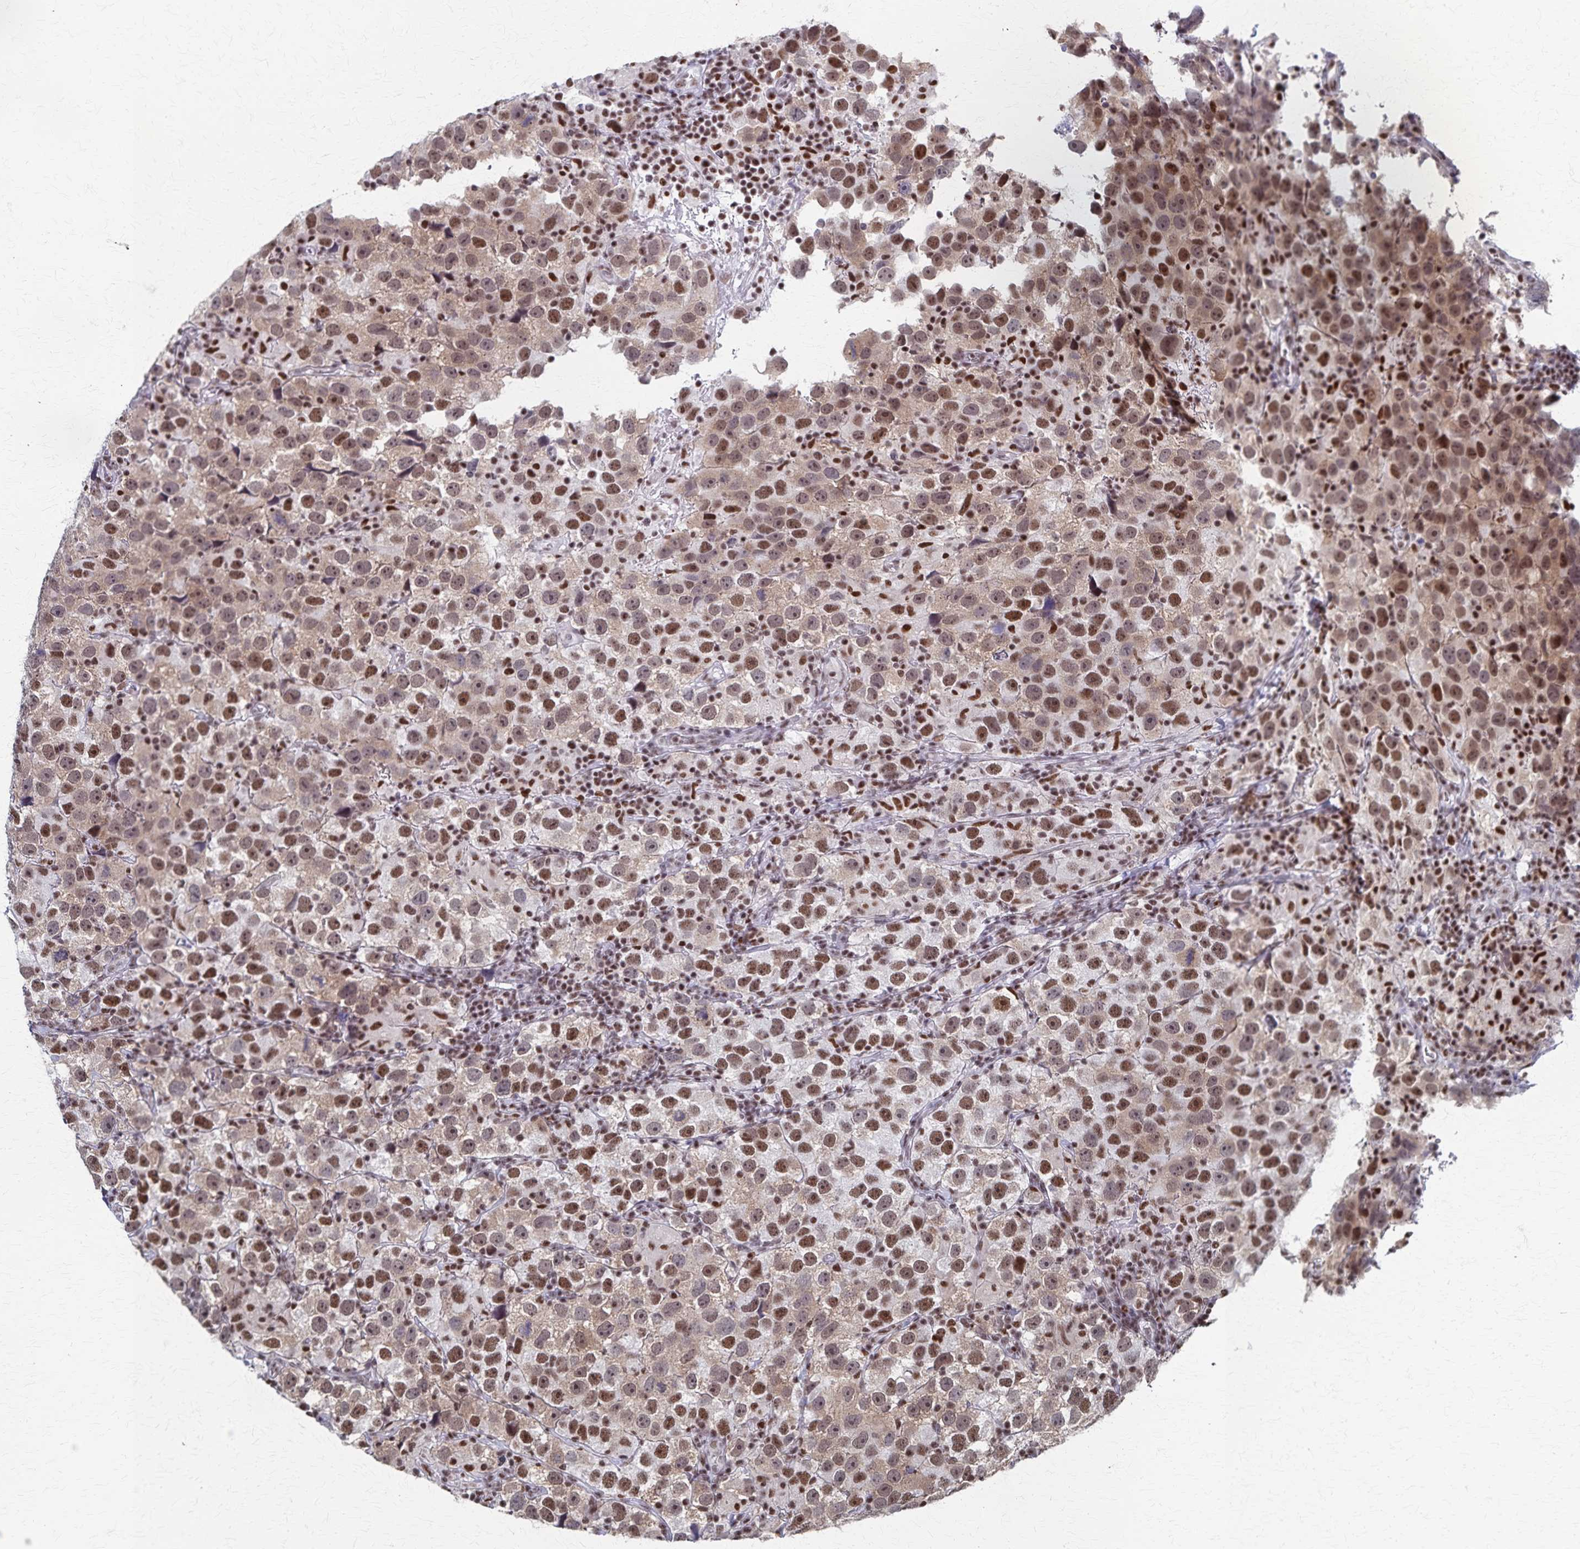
{"staining": {"intensity": "moderate", "quantity": ">75%", "location": "cytoplasmic/membranous,nuclear"}, "tissue": "testis cancer", "cell_type": "Tumor cells", "image_type": "cancer", "snomed": [{"axis": "morphology", "description": "Seminoma, NOS"}, {"axis": "topography", "description": "Testis"}], "caption": "The immunohistochemical stain highlights moderate cytoplasmic/membranous and nuclear expression in tumor cells of seminoma (testis) tissue. (Brightfield microscopy of DAB IHC at high magnification).", "gene": "GTF2B", "patient": {"sex": "male", "age": 26}}